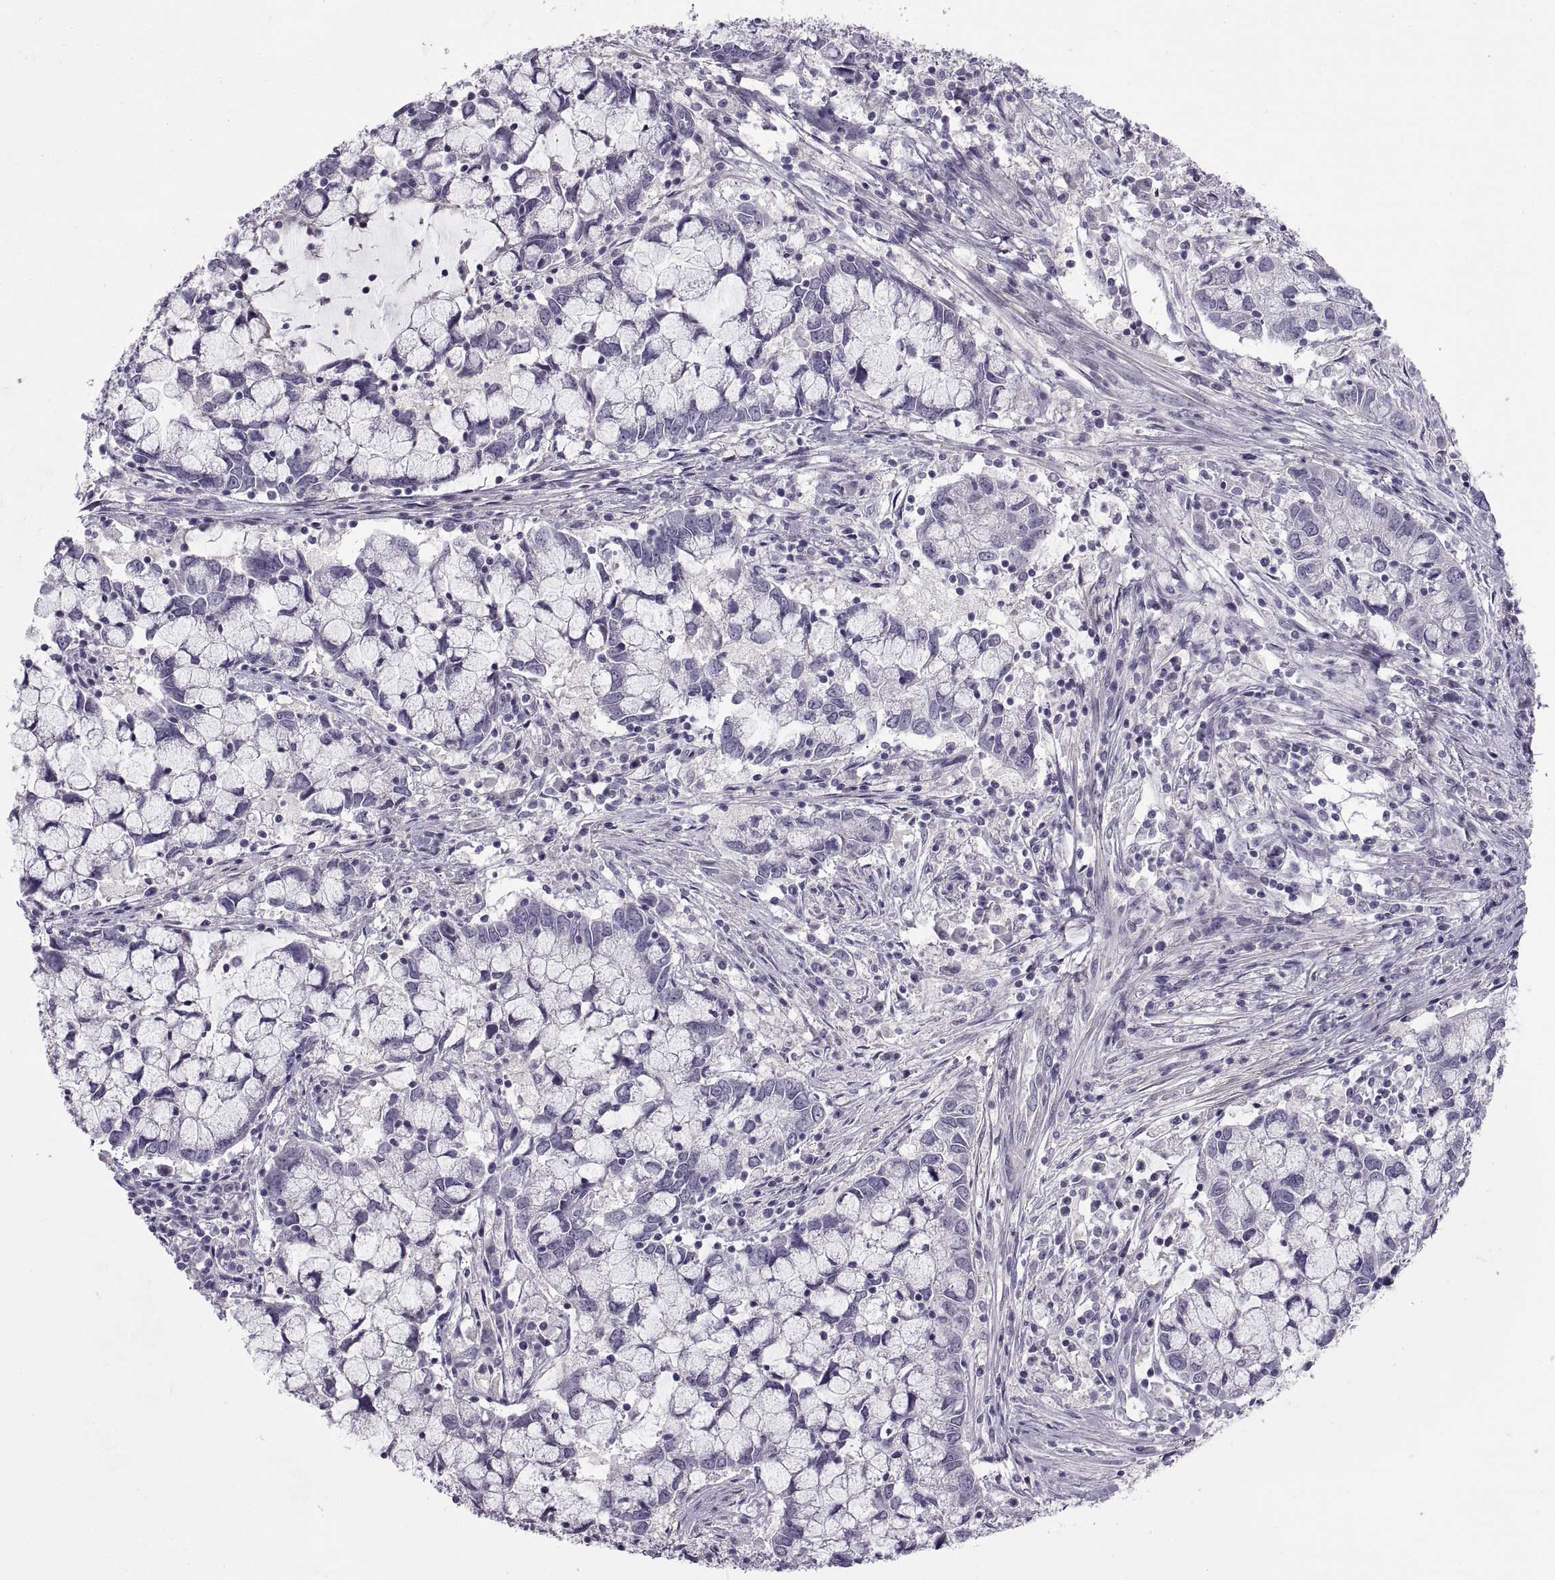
{"staining": {"intensity": "negative", "quantity": "none", "location": "none"}, "tissue": "cervical cancer", "cell_type": "Tumor cells", "image_type": "cancer", "snomed": [{"axis": "morphology", "description": "Adenocarcinoma, NOS"}, {"axis": "topography", "description": "Cervix"}], "caption": "Histopathology image shows no protein expression in tumor cells of cervical adenocarcinoma tissue. The staining was performed using DAB (3,3'-diaminobenzidine) to visualize the protein expression in brown, while the nuclei were stained in blue with hematoxylin (Magnification: 20x).", "gene": "BSPH1", "patient": {"sex": "female", "age": 40}}